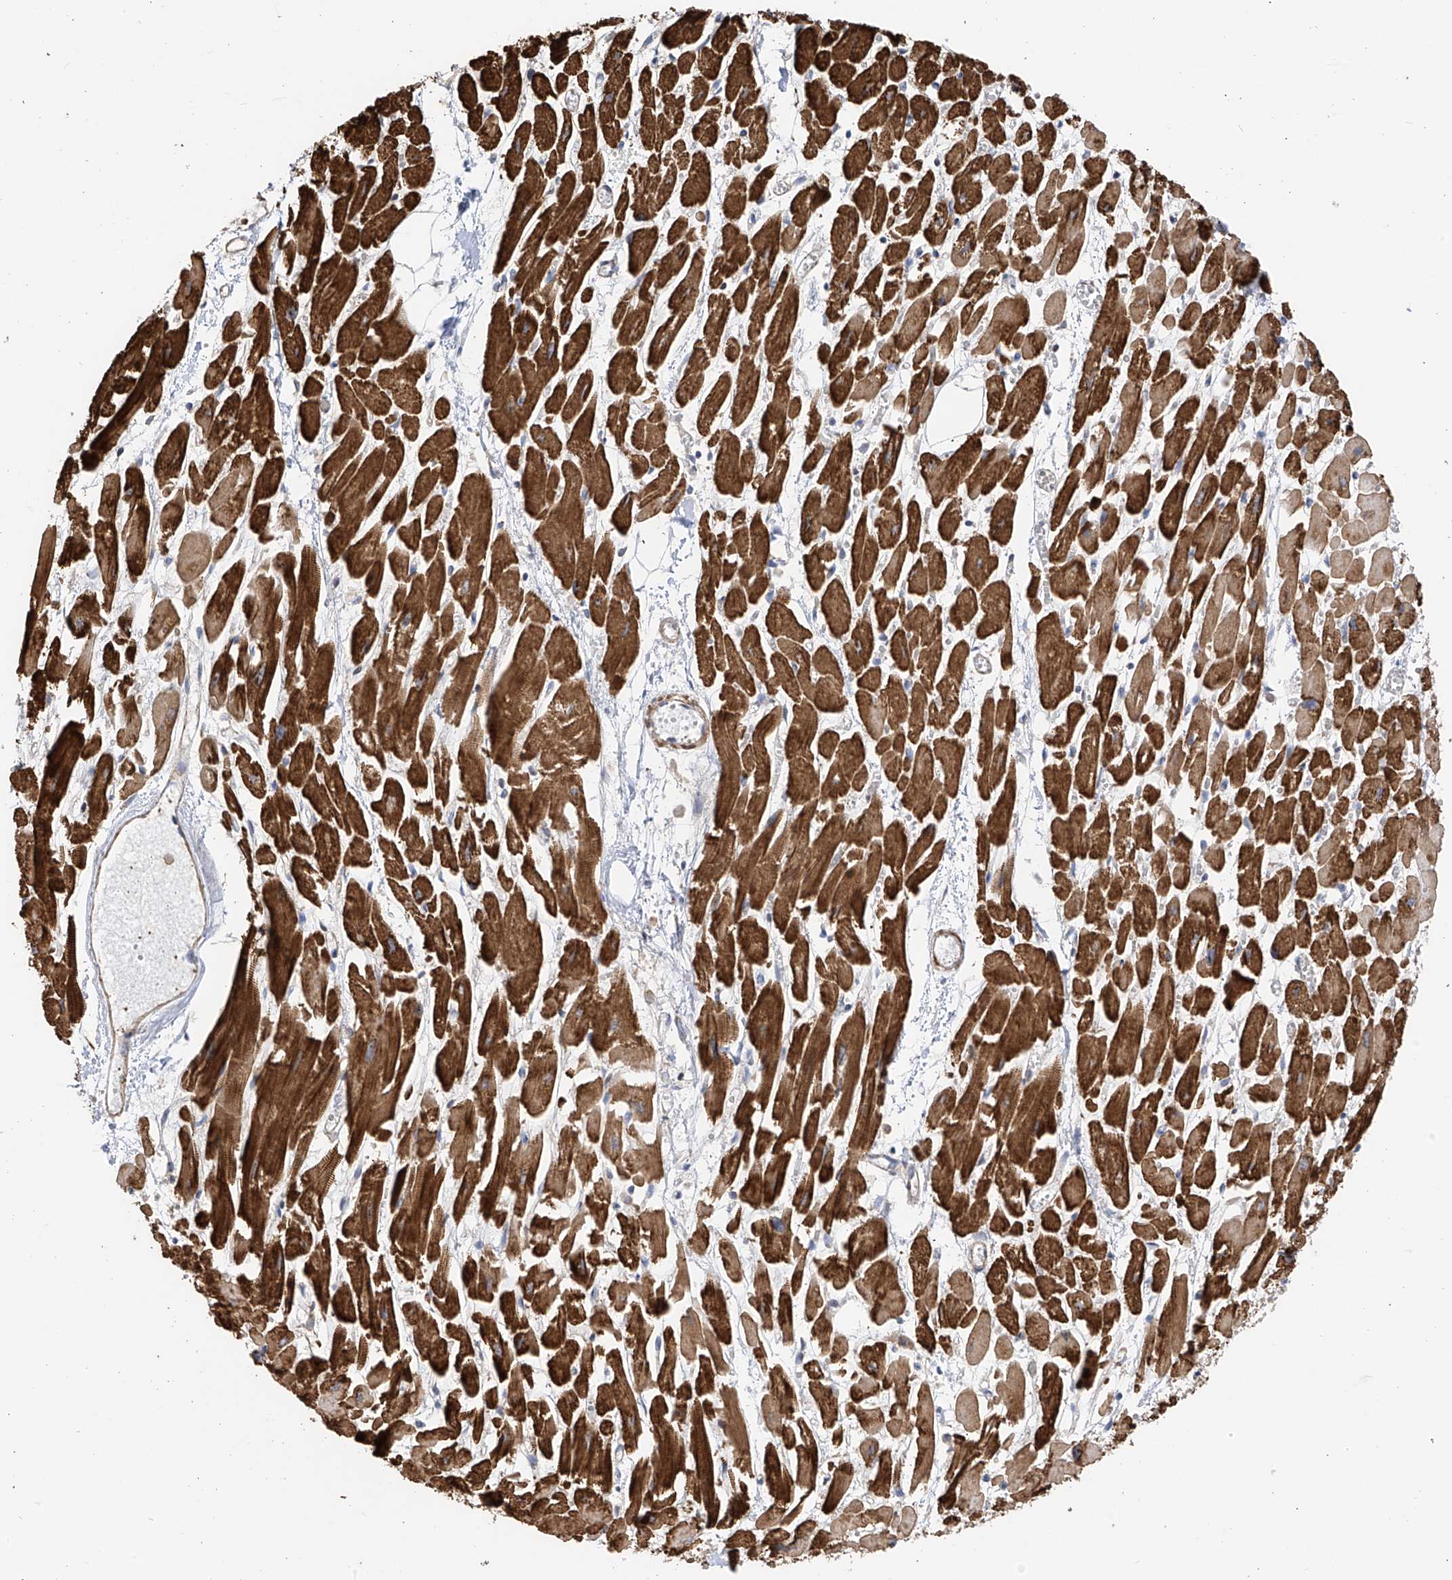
{"staining": {"intensity": "strong", "quantity": ">75%", "location": "cytoplasmic/membranous"}, "tissue": "heart muscle", "cell_type": "Cardiomyocytes", "image_type": "normal", "snomed": [{"axis": "morphology", "description": "Normal tissue, NOS"}, {"axis": "topography", "description": "Heart"}], "caption": "This micrograph shows immunohistochemistry staining of unremarkable human heart muscle, with high strong cytoplasmic/membranous expression in about >75% of cardiomyocytes.", "gene": "SLC43A3", "patient": {"sex": "female", "age": 64}}